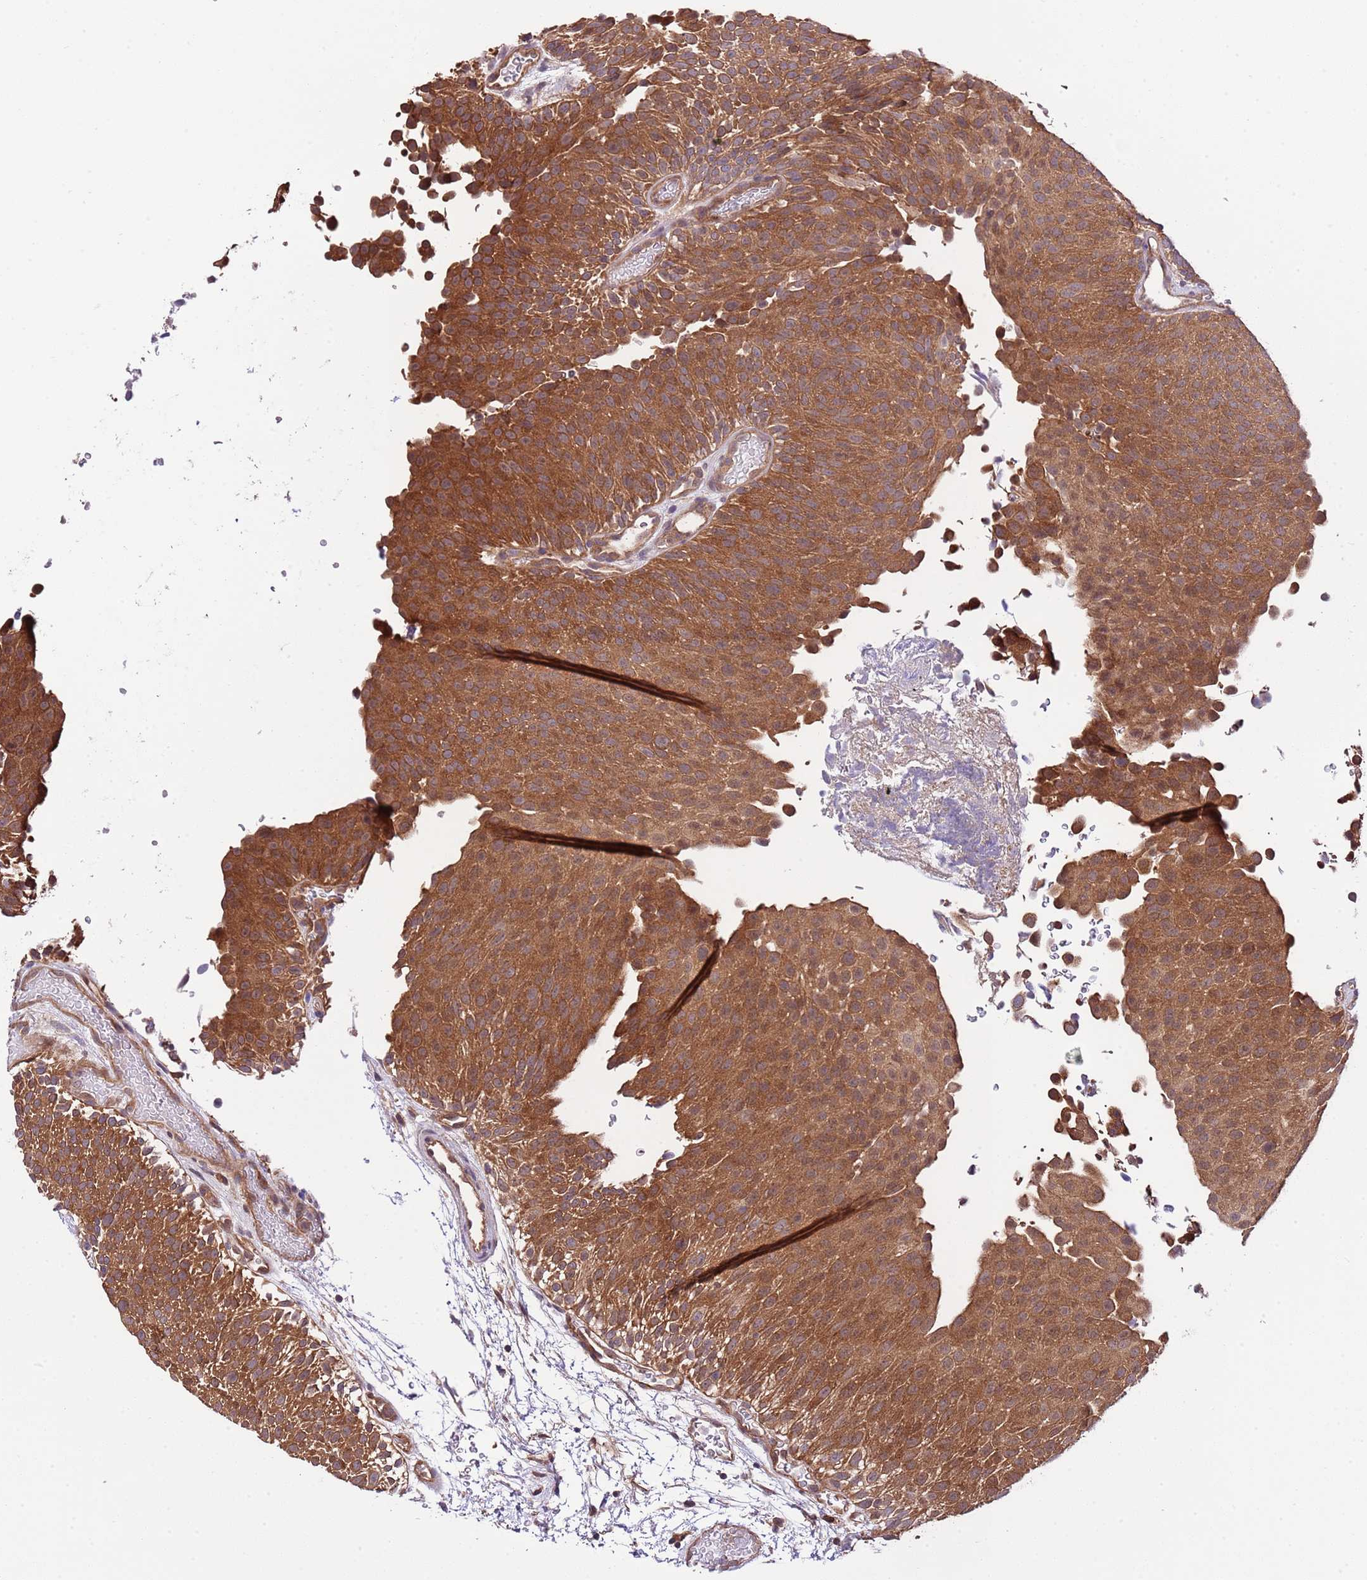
{"staining": {"intensity": "strong", "quantity": ">75%", "location": "cytoplasmic/membranous"}, "tissue": "urothelial cancer", "cell_type": "Tumor cells", "image_type": "cancer", "snomed": [{"axis": "morphology", "description": "Urothelial carcinoma, Low grade"}, {"axis": "topography", "description": "Urinary bladder"}], "caption": "IHC image of human urothelial carcinoma (low-grade) stained for a protein (brown), which shows high levels of strong cytoplasmic/membranous staining in approximately >75% of tumor cells.", "gene": "DONSON", "patient": {"sex": "male", "age": 78}}